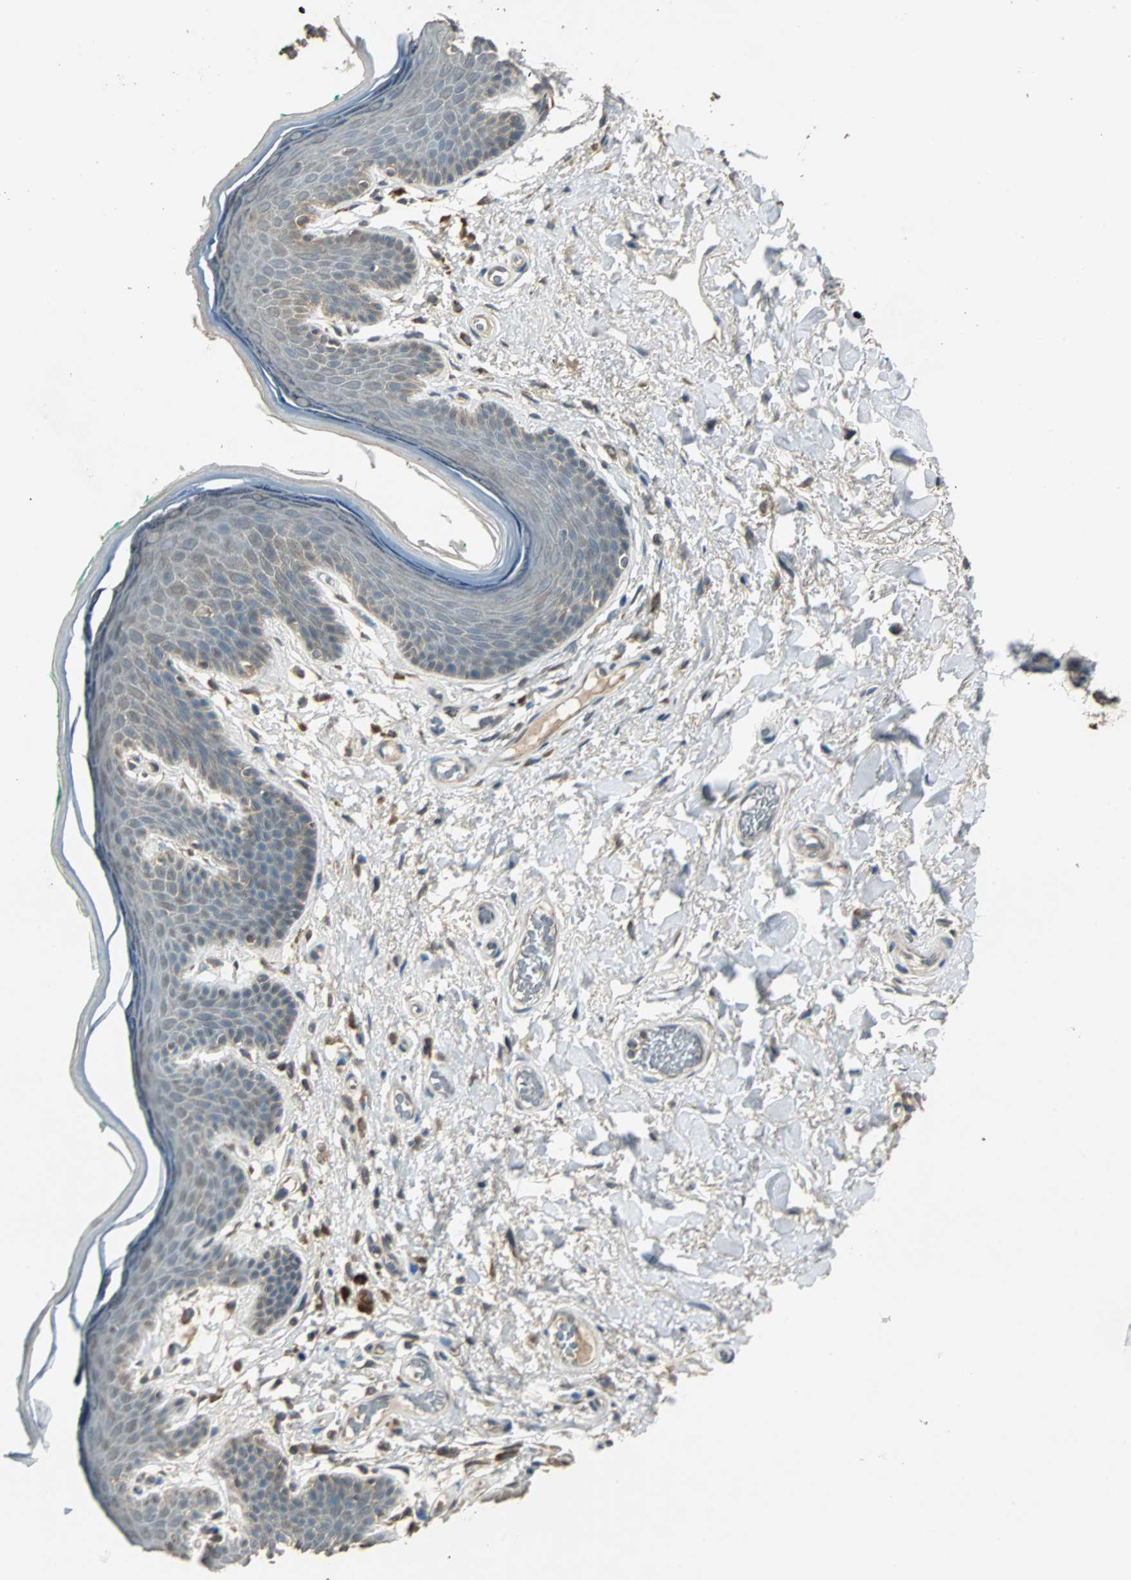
{"staining": {"intensity": "weak", "quantity": "25%-75%", "location": "cytoplasmic/membranous"}, "tissue": "skin", "cell_type": "Epidermal cells", "image_type": "normal", "snomed": [{"axis": "morphology", "description": "Normal tissue, NOS"}, {"axis": "topography", "description": "Anal"}], "caption": "Immunohistochemistry (IHC) image of unremarkable skin: skin stained using IHC shows low levels of weak protein expression localized specifically in the cytoplasmic/membranous of epidermal cells, appearing as a cytoplasmic/membranous brown color.", "gene": "ABHD2", "patient": {"sex": "male", "age": 74}}